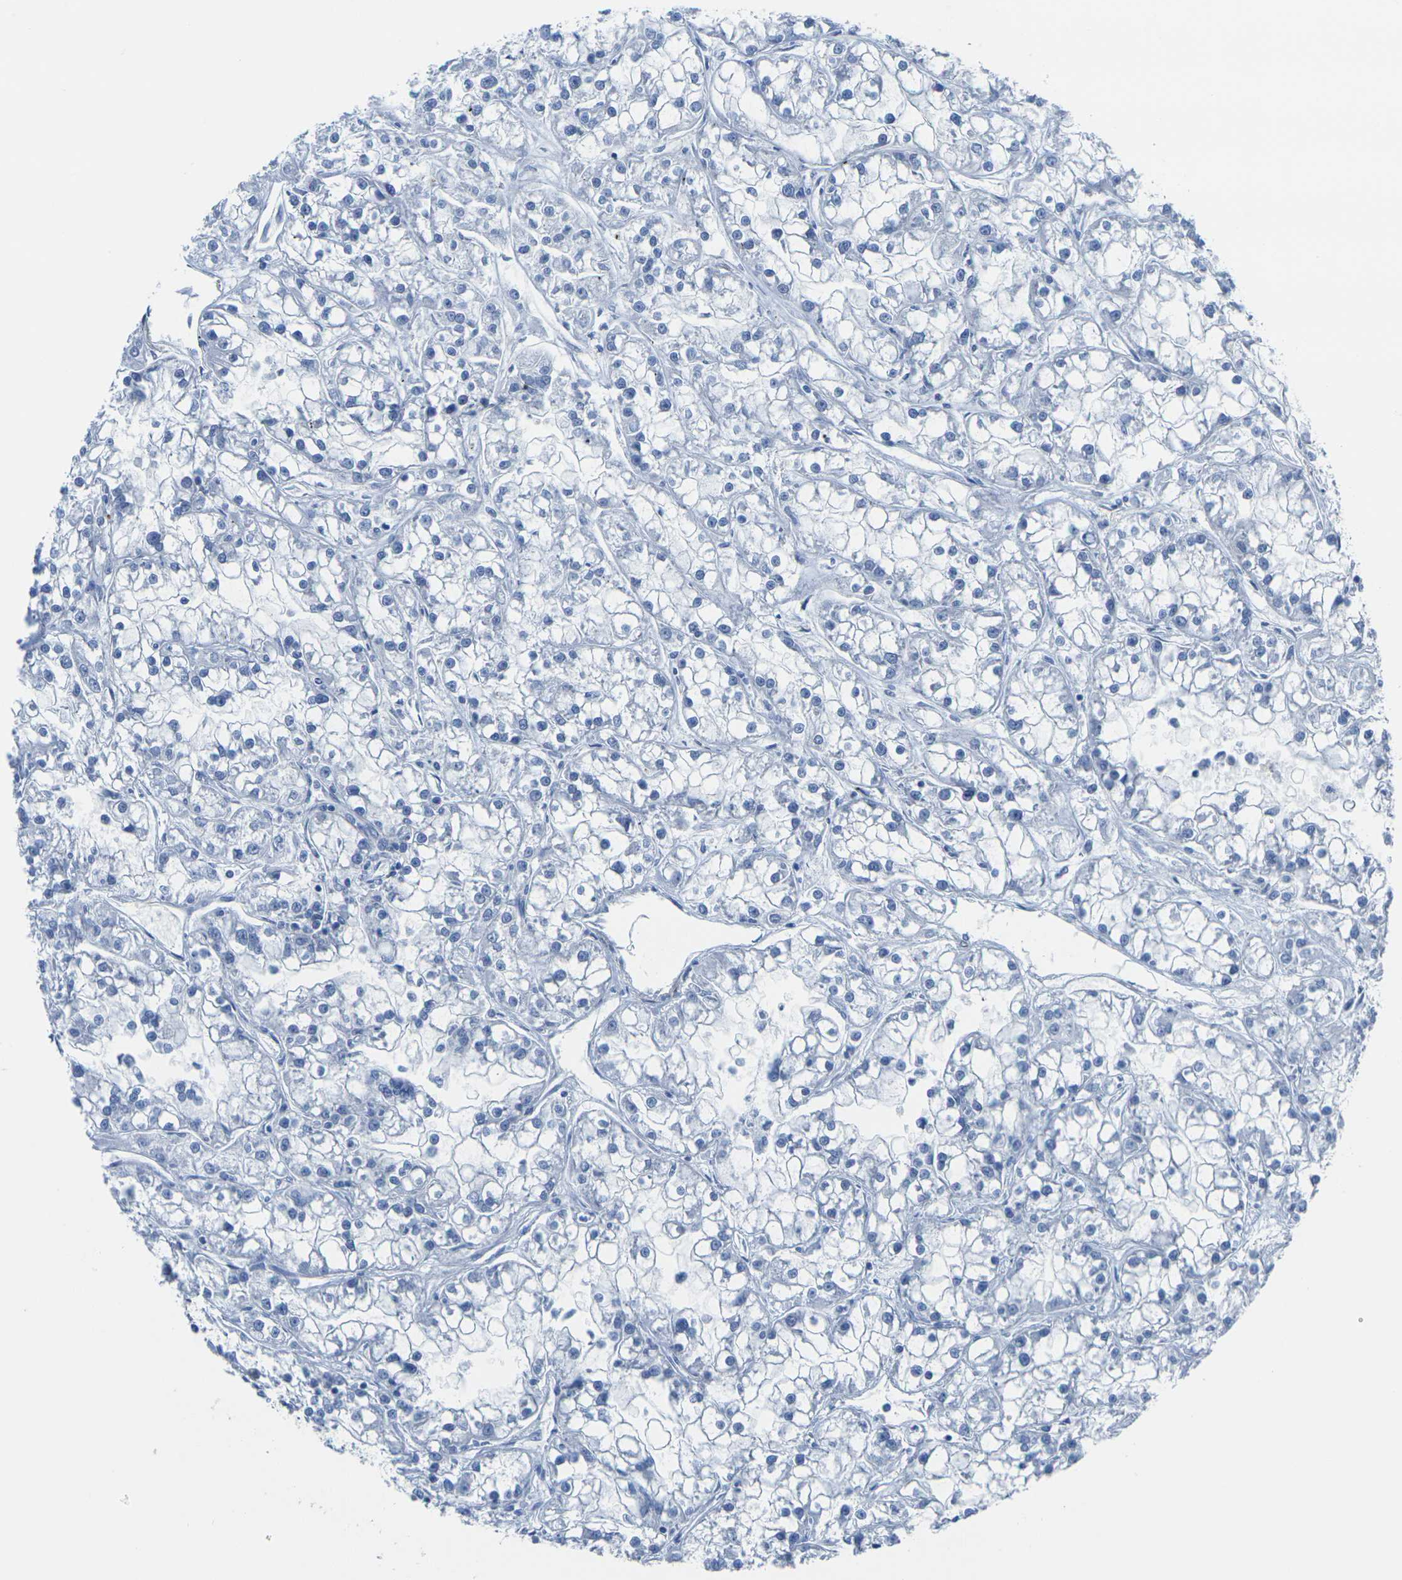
{"staining": {"intensity": "negative", "quantity": "none", "location": "none"}, "tissue": "renal cancer", "cell_type": "Tumor cells", "image_type": "cancer", "snomed": [{"axis": "morphology", "description": "Adenocarcinoma, NOS"}, {"axis": "topography", "description": "Kidney"}], "caption": "There is no significant expression in tumor cells of renal cancer.", "gene": "CNN1", "patient": {"sex": "female", "age": 52}}